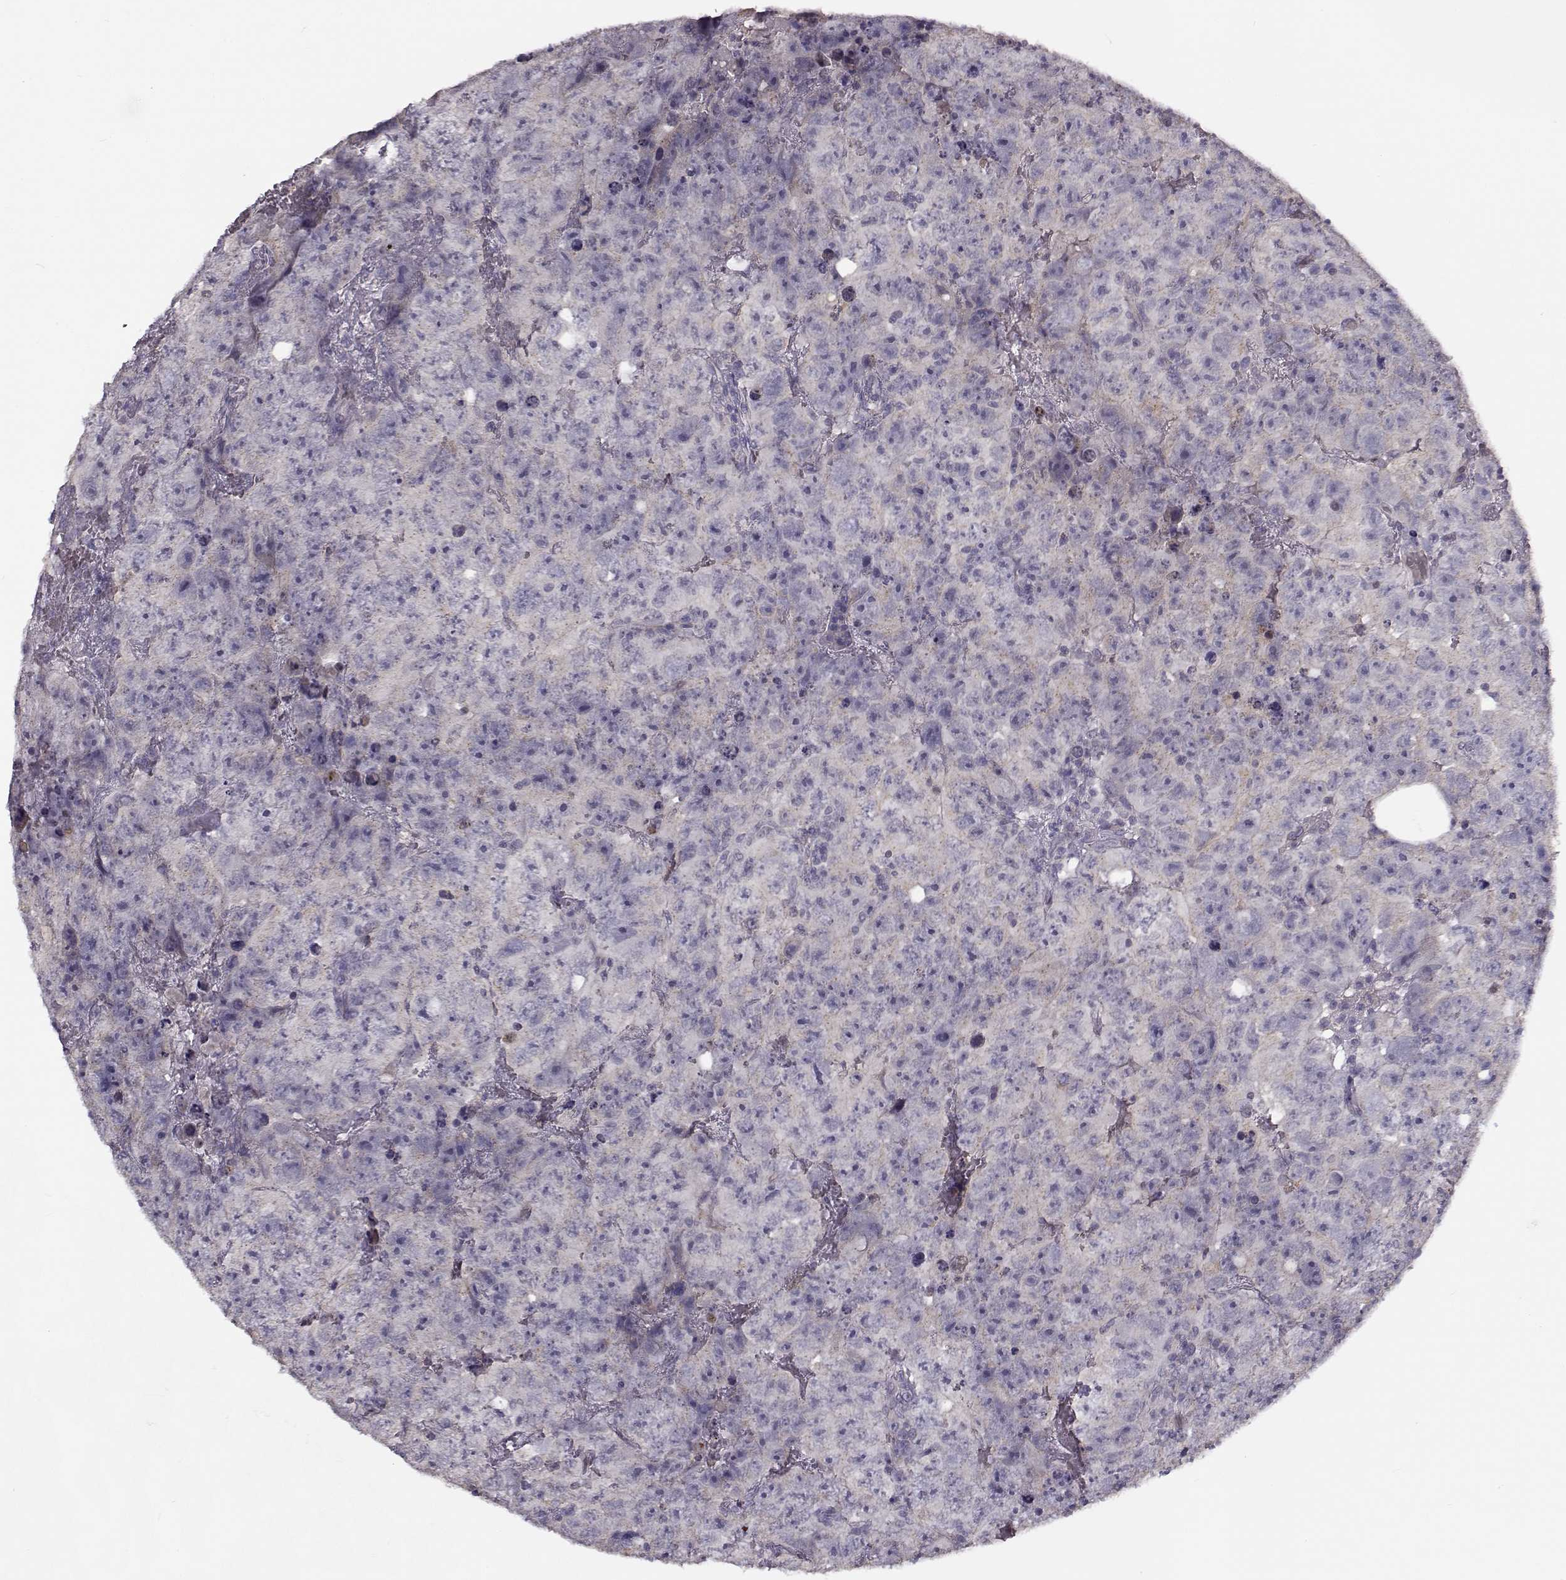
{"staining": {"intensity": "weak", "quantity": "<25%", "location": "cytoplasmic/membranous"}, "tissue": "testis cancer", "cell_type": "Tumor cells", "image_type": "cancer", "snomed": [{"axis": "morphology", "description": "Carcinoma, Embryonal, NOS"}, {"axis": "topography", "description": "Testis"}], "caption": "IHC of human testis cancer (embryonal carcinoma) displays no positivity in tumor cells.", "gene": "TMEM145", "patient": {"sex": "male", "age": 24}}